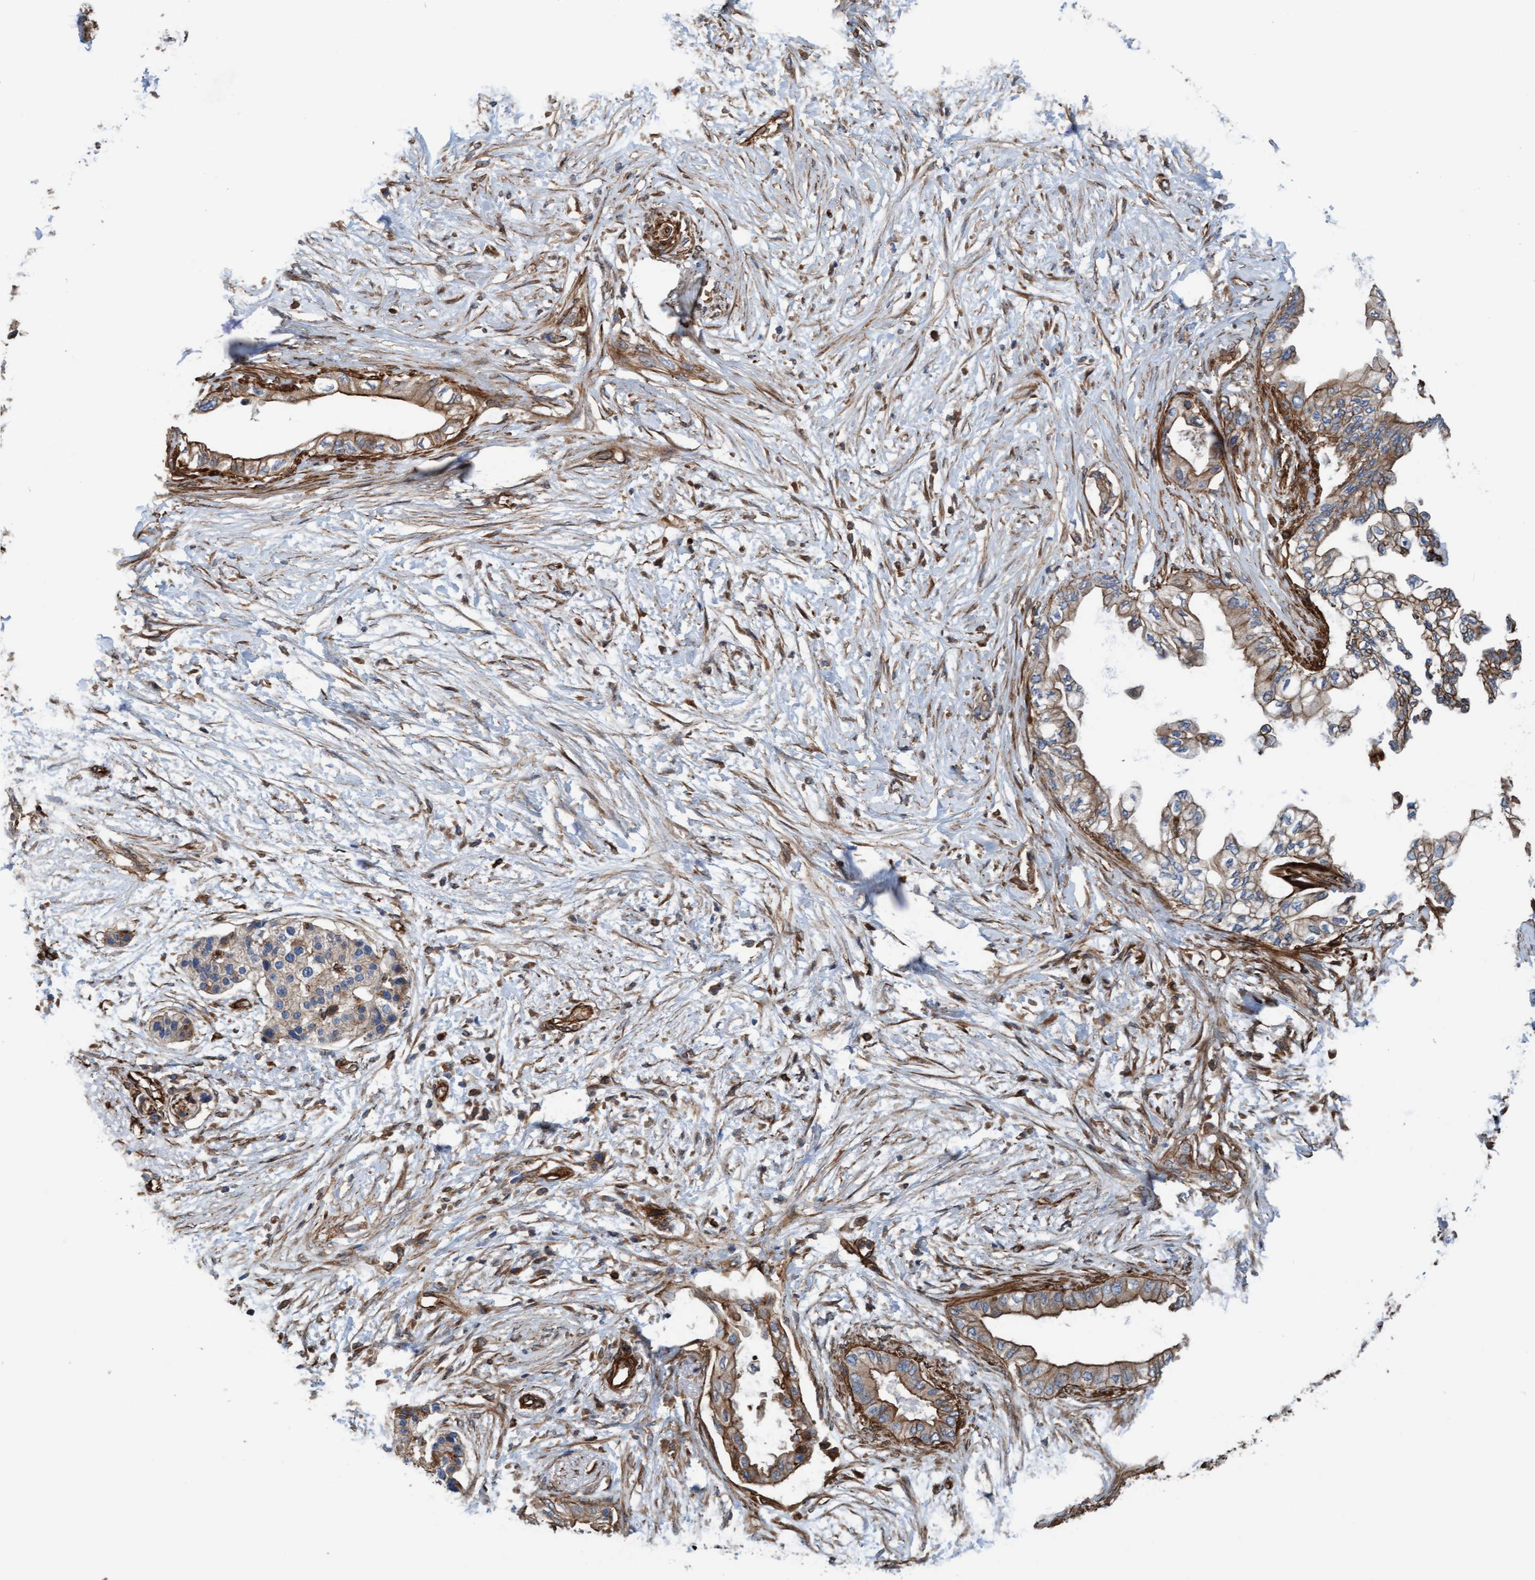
{"staining": {"intensity": "moderate", "quantity": ">75%", "location": "cytoplasmic/membranous"}, "tissue": "pancreatic cancer", "cell_type": "Tumor cells", "image_type": "cancer", "snomed": [{"axis": "morphology", "description": "Normal tissue, NOS"}, {"axis": "morphology", "description": "Adenocarcinoma, NOS"}, {"axis": "topography", "description": "Pancreas"}, {"axis": "topography", "description": "Duodenum"}], "caption": "Immunohistochemical staining of human pancreatic adenocarcinoma shows medium levels of moderate cytoplasmic/membranous protein staining in about >75% of tumor cells. The protein of interest is stained brown, and the nuclei are stained in blue (DAB IHC with brightfield microscopy, high magnification).", "gene": "STXBP4", "patient": {"sex": "female", "age": 60}}